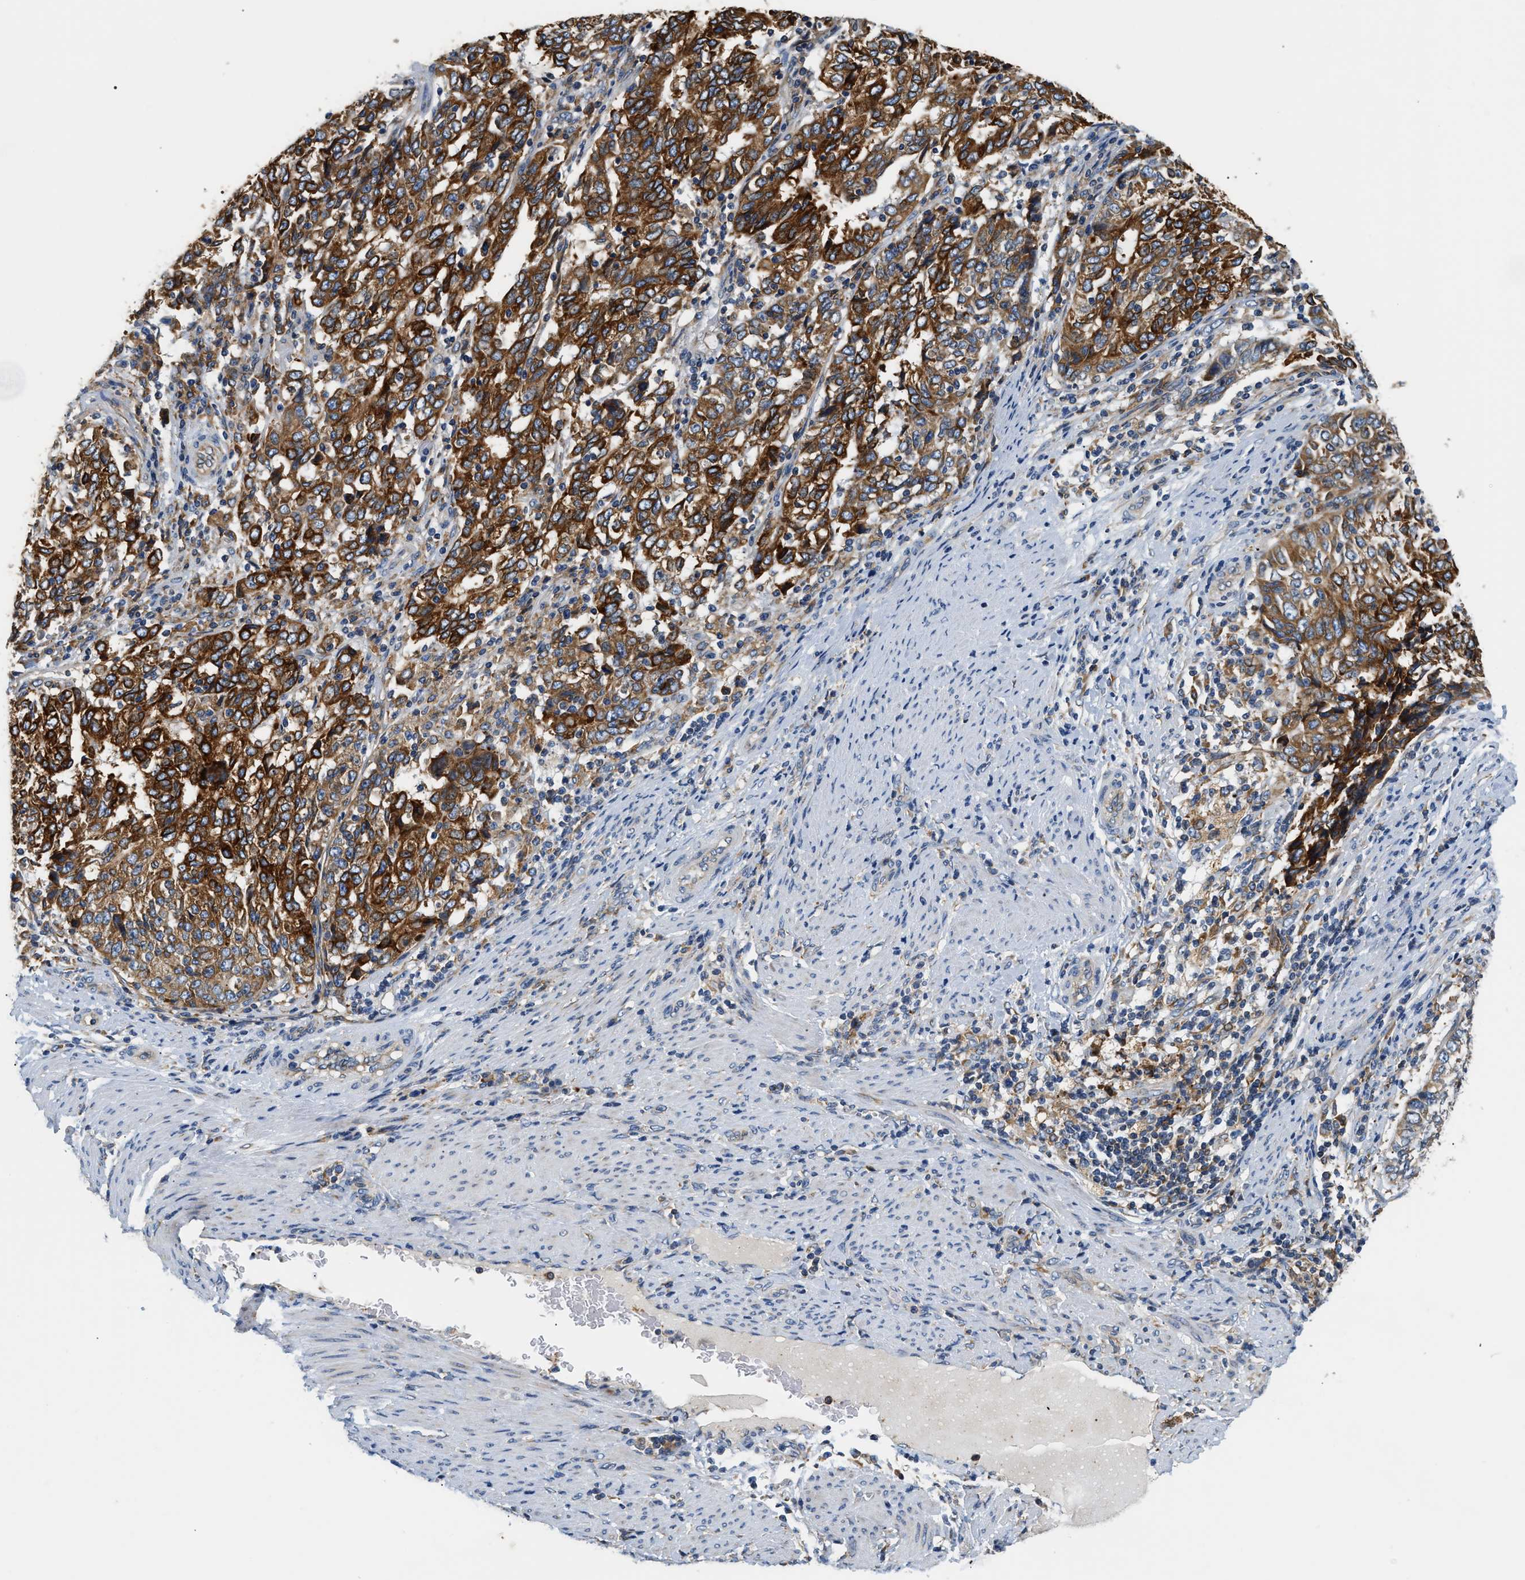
{"staining": {"intensity": "strong", "quantity": ">75%", "location": "cytoplasmic/membranous"}, "tissue": "endometrial cancer", "cell_type": "Tumor cells", "image_type": "cancer", "snomed": [{"axis": "morphology", "description": "Adenocarcinoma, NOS"}, {"axis": "topography", "description": "Endometrium"}], "caption": "Immunohistochemistry (DAB) staining of endometrial cancer exhibits strong cytoplasmic/membranous protein positivity in about >75% of tumor cells.", "gene": "HDHD3", "patient": {"sex": "female", "age": 80}}